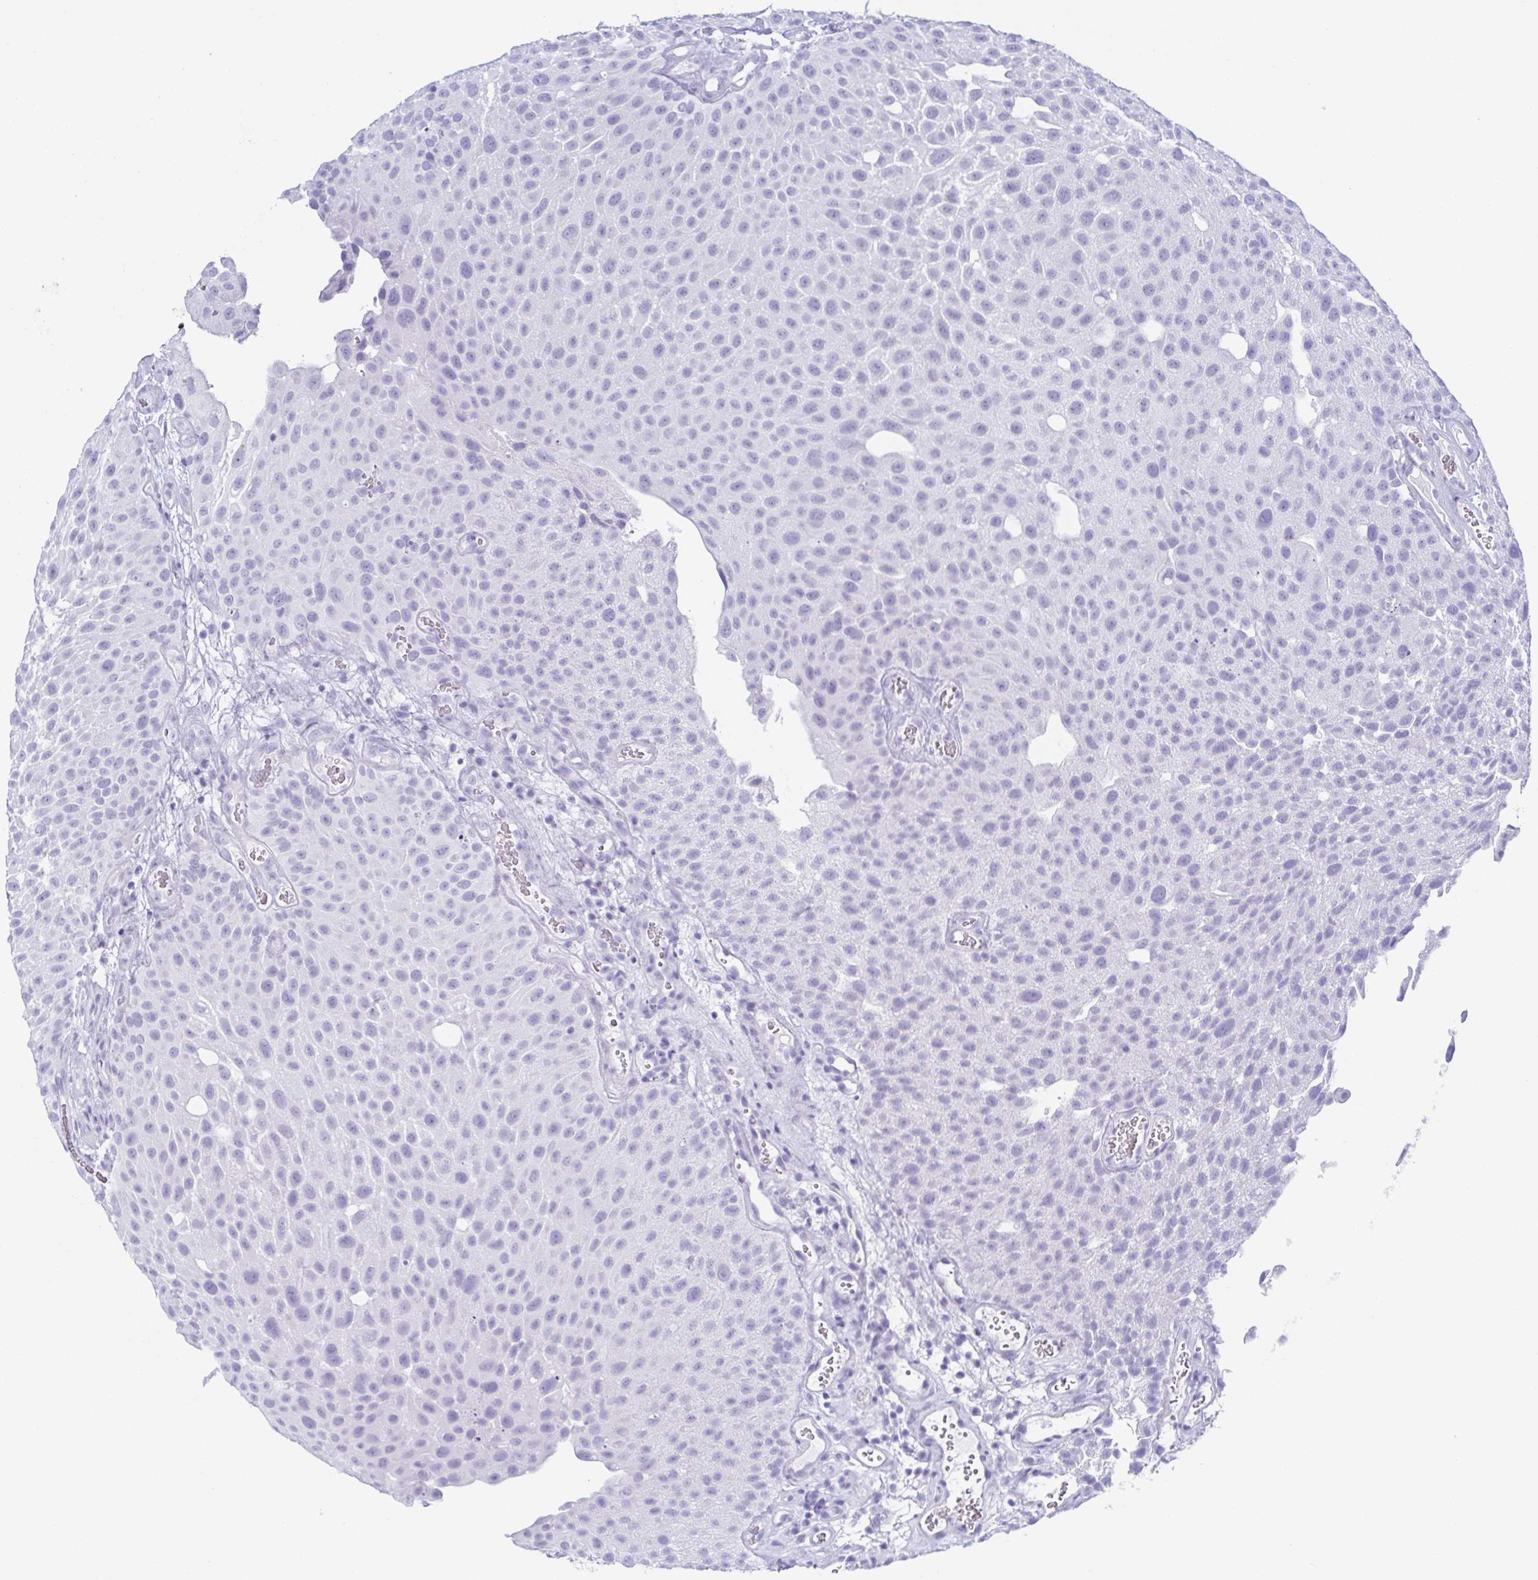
{"staining": {"intensity": "negative", "quantity": "none", "location": "none"}, "tissue": "urothelial cancer", "cell_type": "Tumor cells", "image_type": "cancer", "snomed": [{"axis": "morphology", "description": "Urothelial carcinoma, Low grade"}, {"axis": "topography", "description": "Urinary bladder"}], "caption": "IHC photomicrograph of low-grade urothelial carcinoma stained for a protein (brown), which shows no staining in tumor cells.", "gene": "ZG16B", "patient": {"sex": "male", "age": 72}}